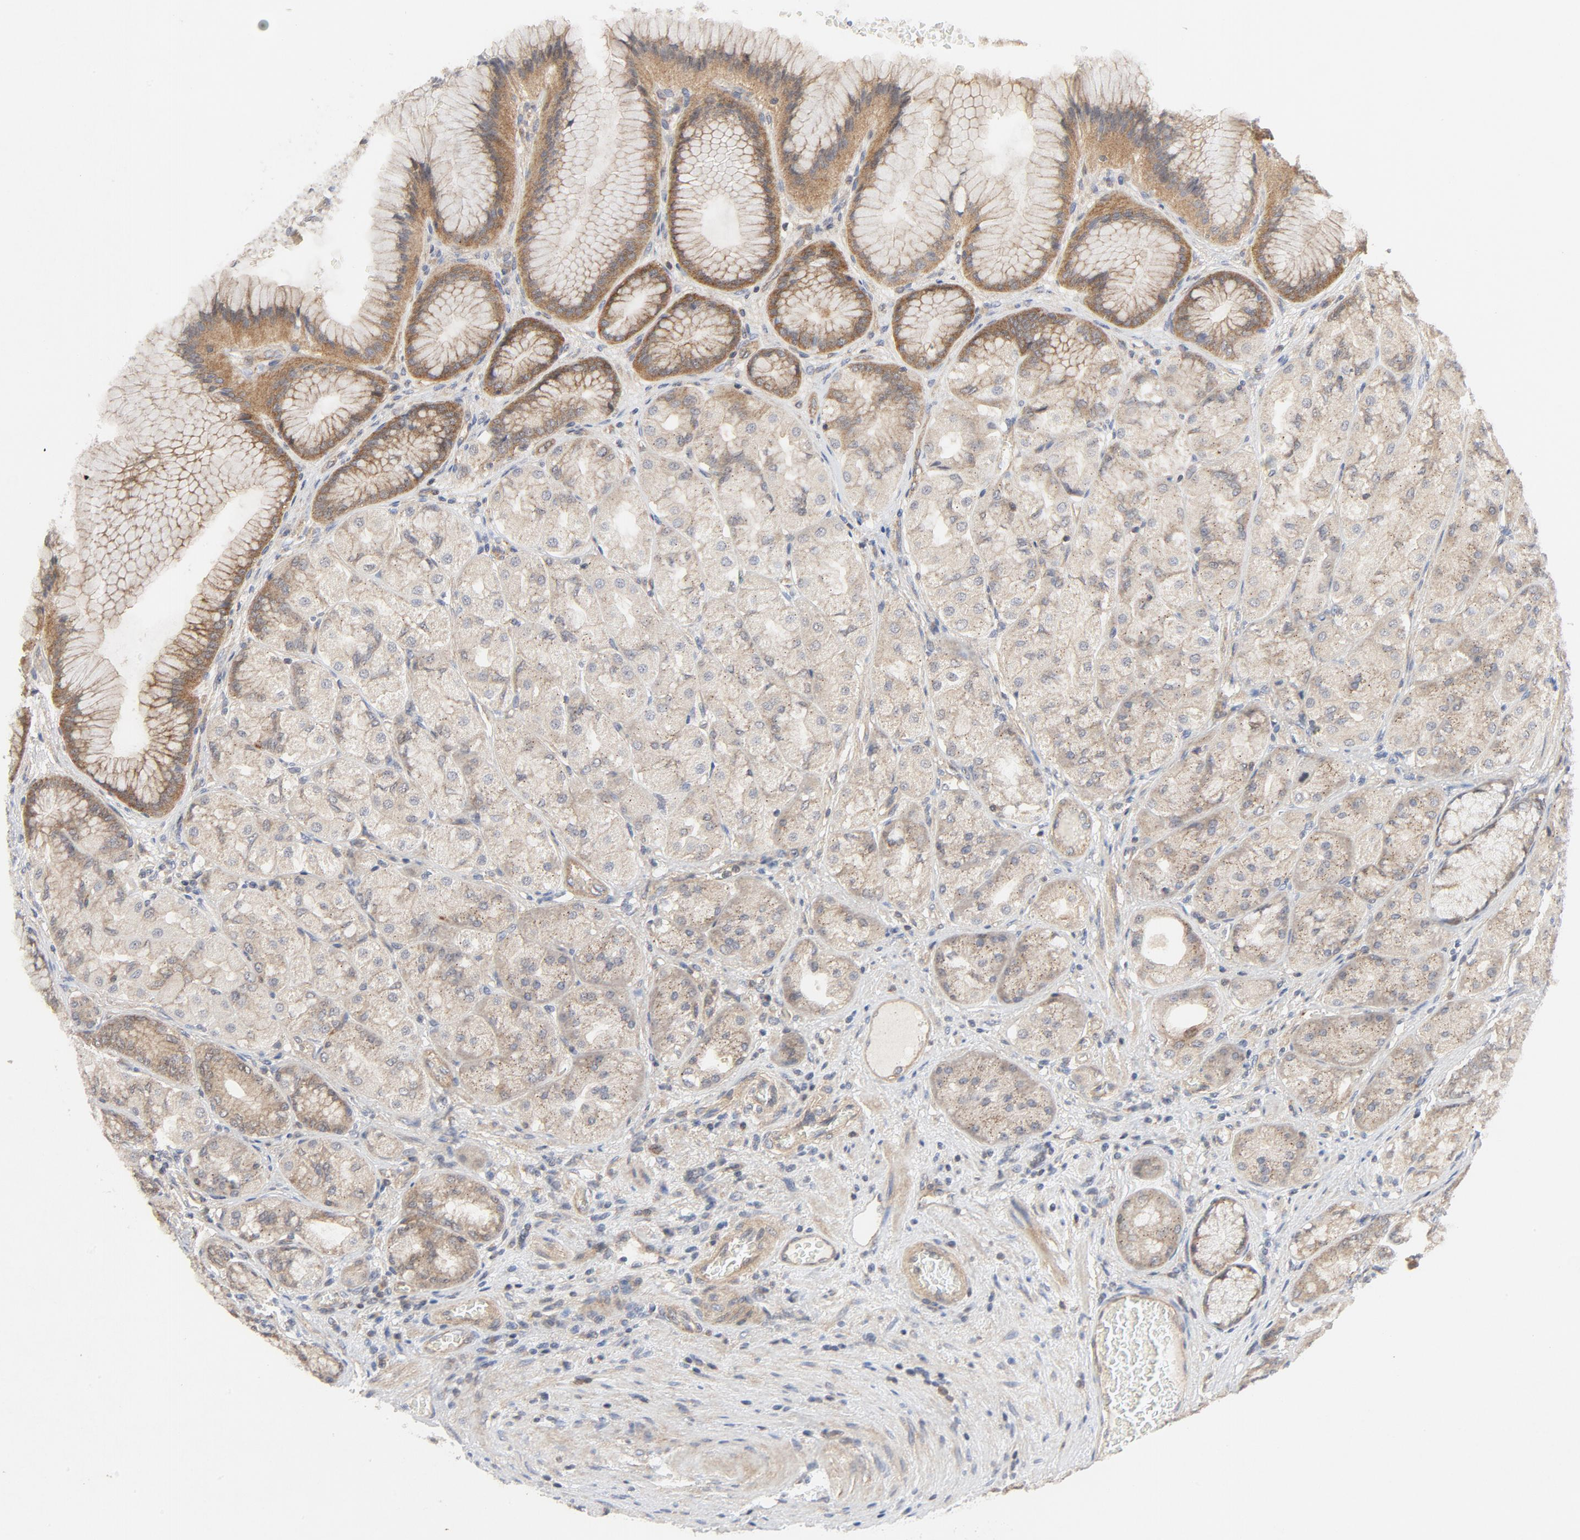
{"staining": {"intensity": "moderate", "quantity": "25%-75%", "location": "cytoplasmic/membranous"}, "tissue": "stomach", "cell_type": "Glandular cells", "image_type": "normal", "snomed": [{"axis": "morphology", "description": "Normal tissue, NOS"}, {"axis": "morphology", "description": "Adenocarcinoma, NOS"}, {"axis": "topography", "description": "Stomach"}, {"axis": "topography", "description": "Stomach, lower"}], "caption": "Immunohistochemical staining of normal human stomach demonstrates 25%-75% levels of moderate cytoplasmic/membranous protein staining in about 25%-75% of glandular cells. (Brightfield microscopy of DAB IHC at high magnification).", "gene": "MAP2K7", "patient": {"sex": "female", "age": 65}}